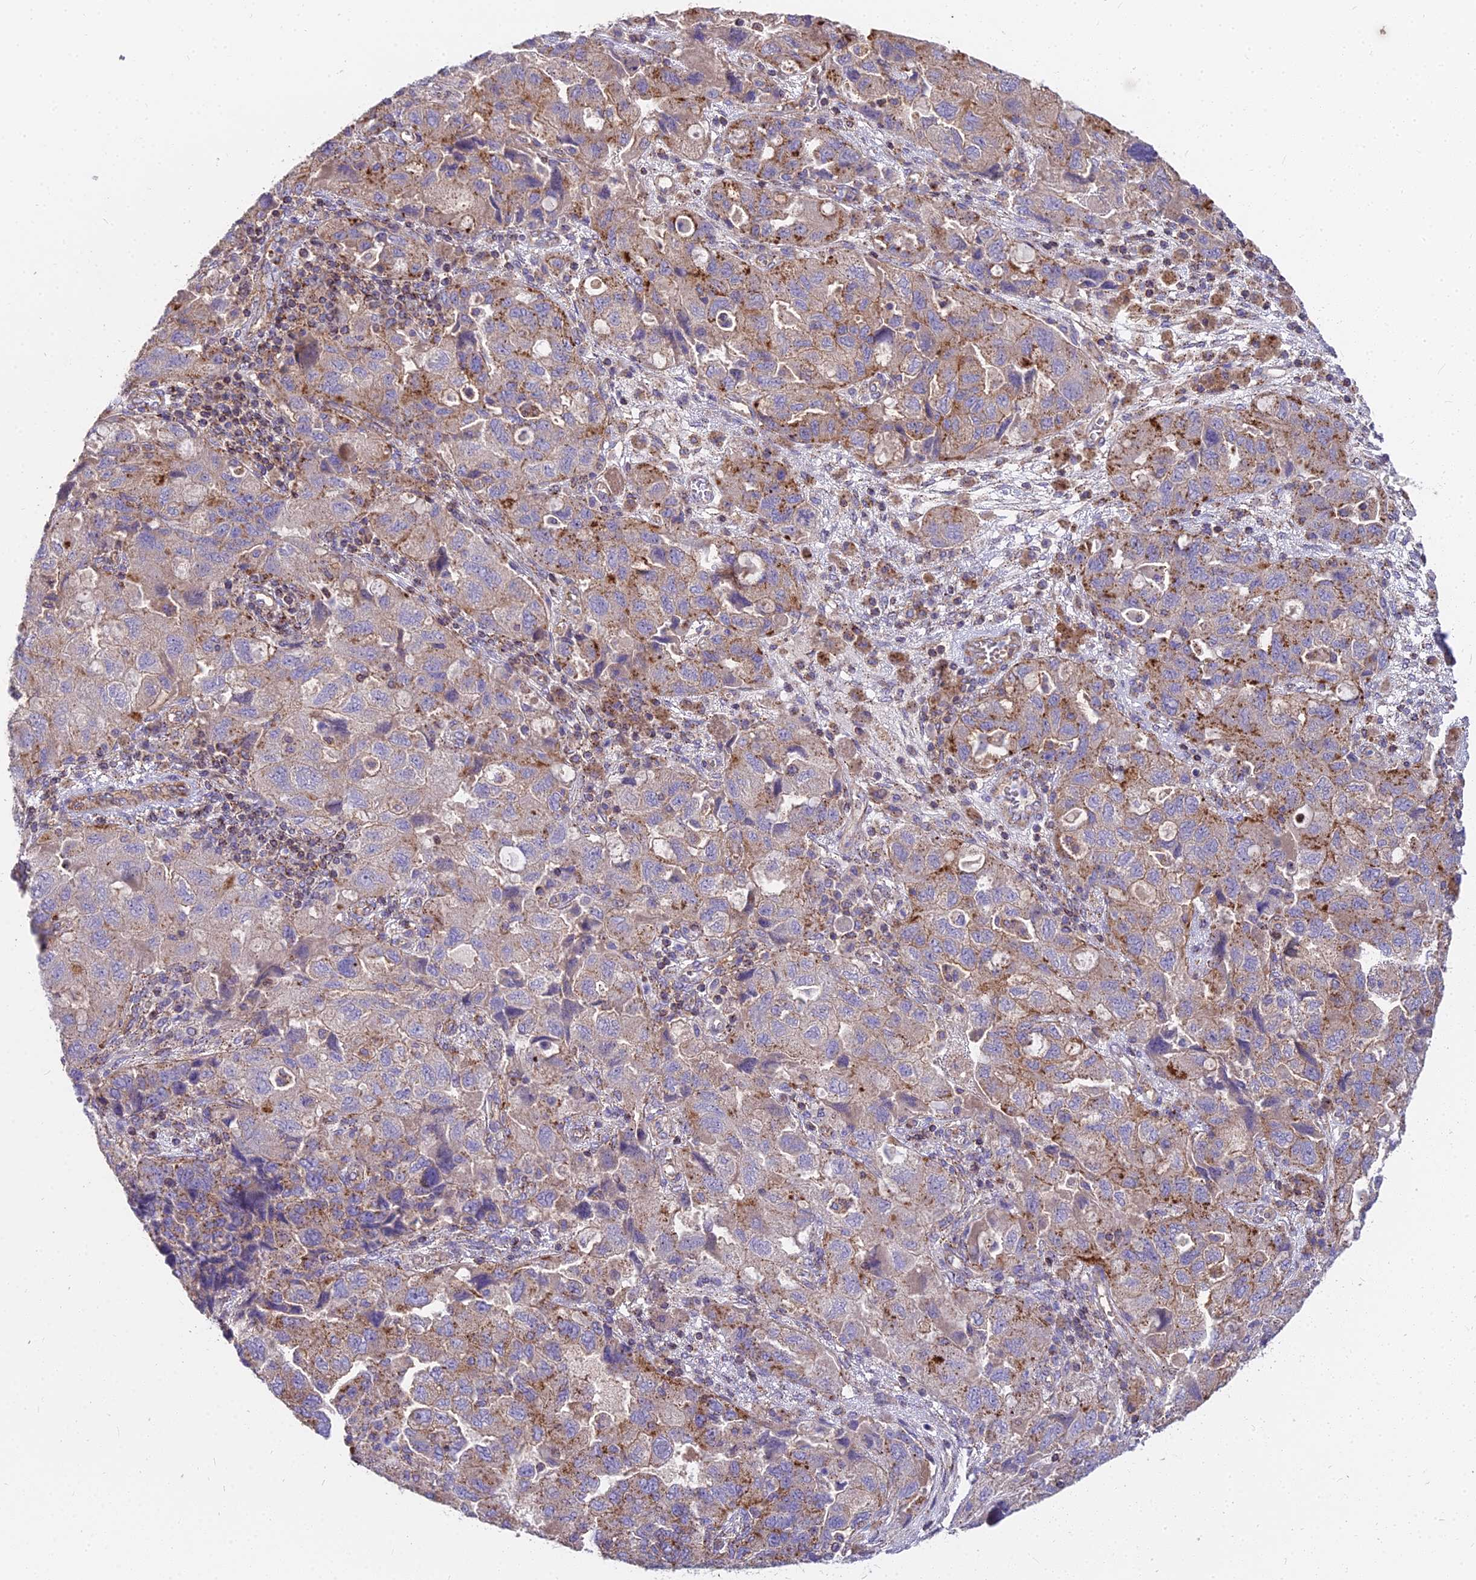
{"staining": {"intensity": "moderate", "quantity": "25%-75%", "location": "cytoplasmic/membranous"}, "tissue": "ovarian cancer", "cell_type": "Tumor cells", "image_type": "cancer", "snomed": [{"axis": "morphology", "description": "Carcinoma, NOS"}, {"axis": "morphology", "description": "Cystadenocarcinoma, serous, NOS"}, {"axis": "topography", "description": "Ovary"}], "caption": "Human ovarian cancer (carcinoma) stained for a protein (brown) exhibits moderate cytoplasmic/membranous positive expression in about 25%-75% of tumor cells.", "gene": "FRMPD1", "patient": {"sex": "female", "age": 69}}